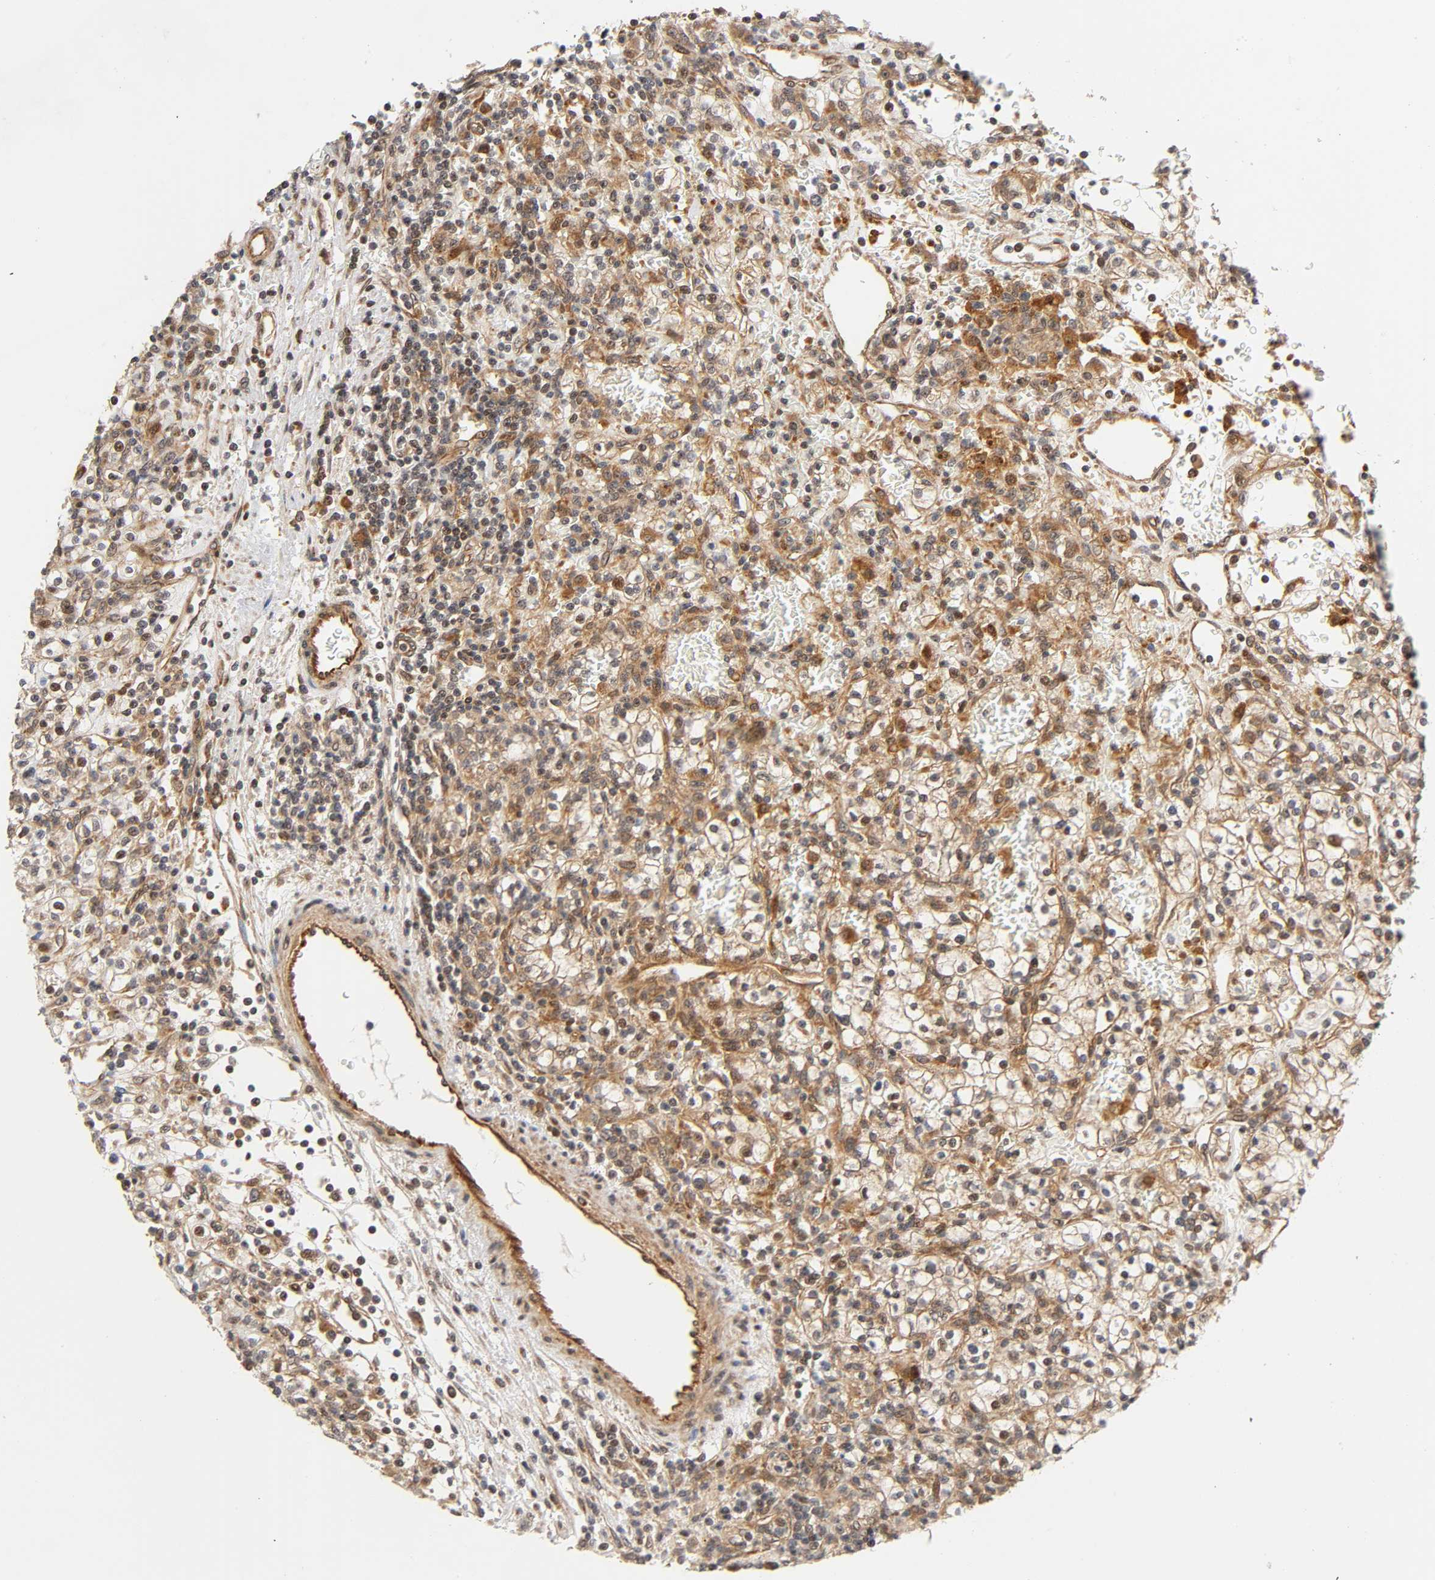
{"staining": {"intensity": "moderate", "quantity": ">75%", "location": "cytoplasmic/membranous,nuclear"}, "tissue": "renal cancer", "cell_type": "Tumor cells", "image_type": "cancer", "snomed": [{"axis": "morphology", "description": "Normal tissue, NOS"}, {"axis": "morphology", "description": "Adenocarcinoma, NOS"}, {"axis": "topography", "description": "Kidney"}], "caption": "Tumor cells exhibit medium levels of moderate cytoplasmic/membranous and nuclear positivity in about >75% of cells in human adenocarcinoma (renal).", "gene": "IQCJ-SCHIP1", "patient": {"sex": "female", "age": 55}}